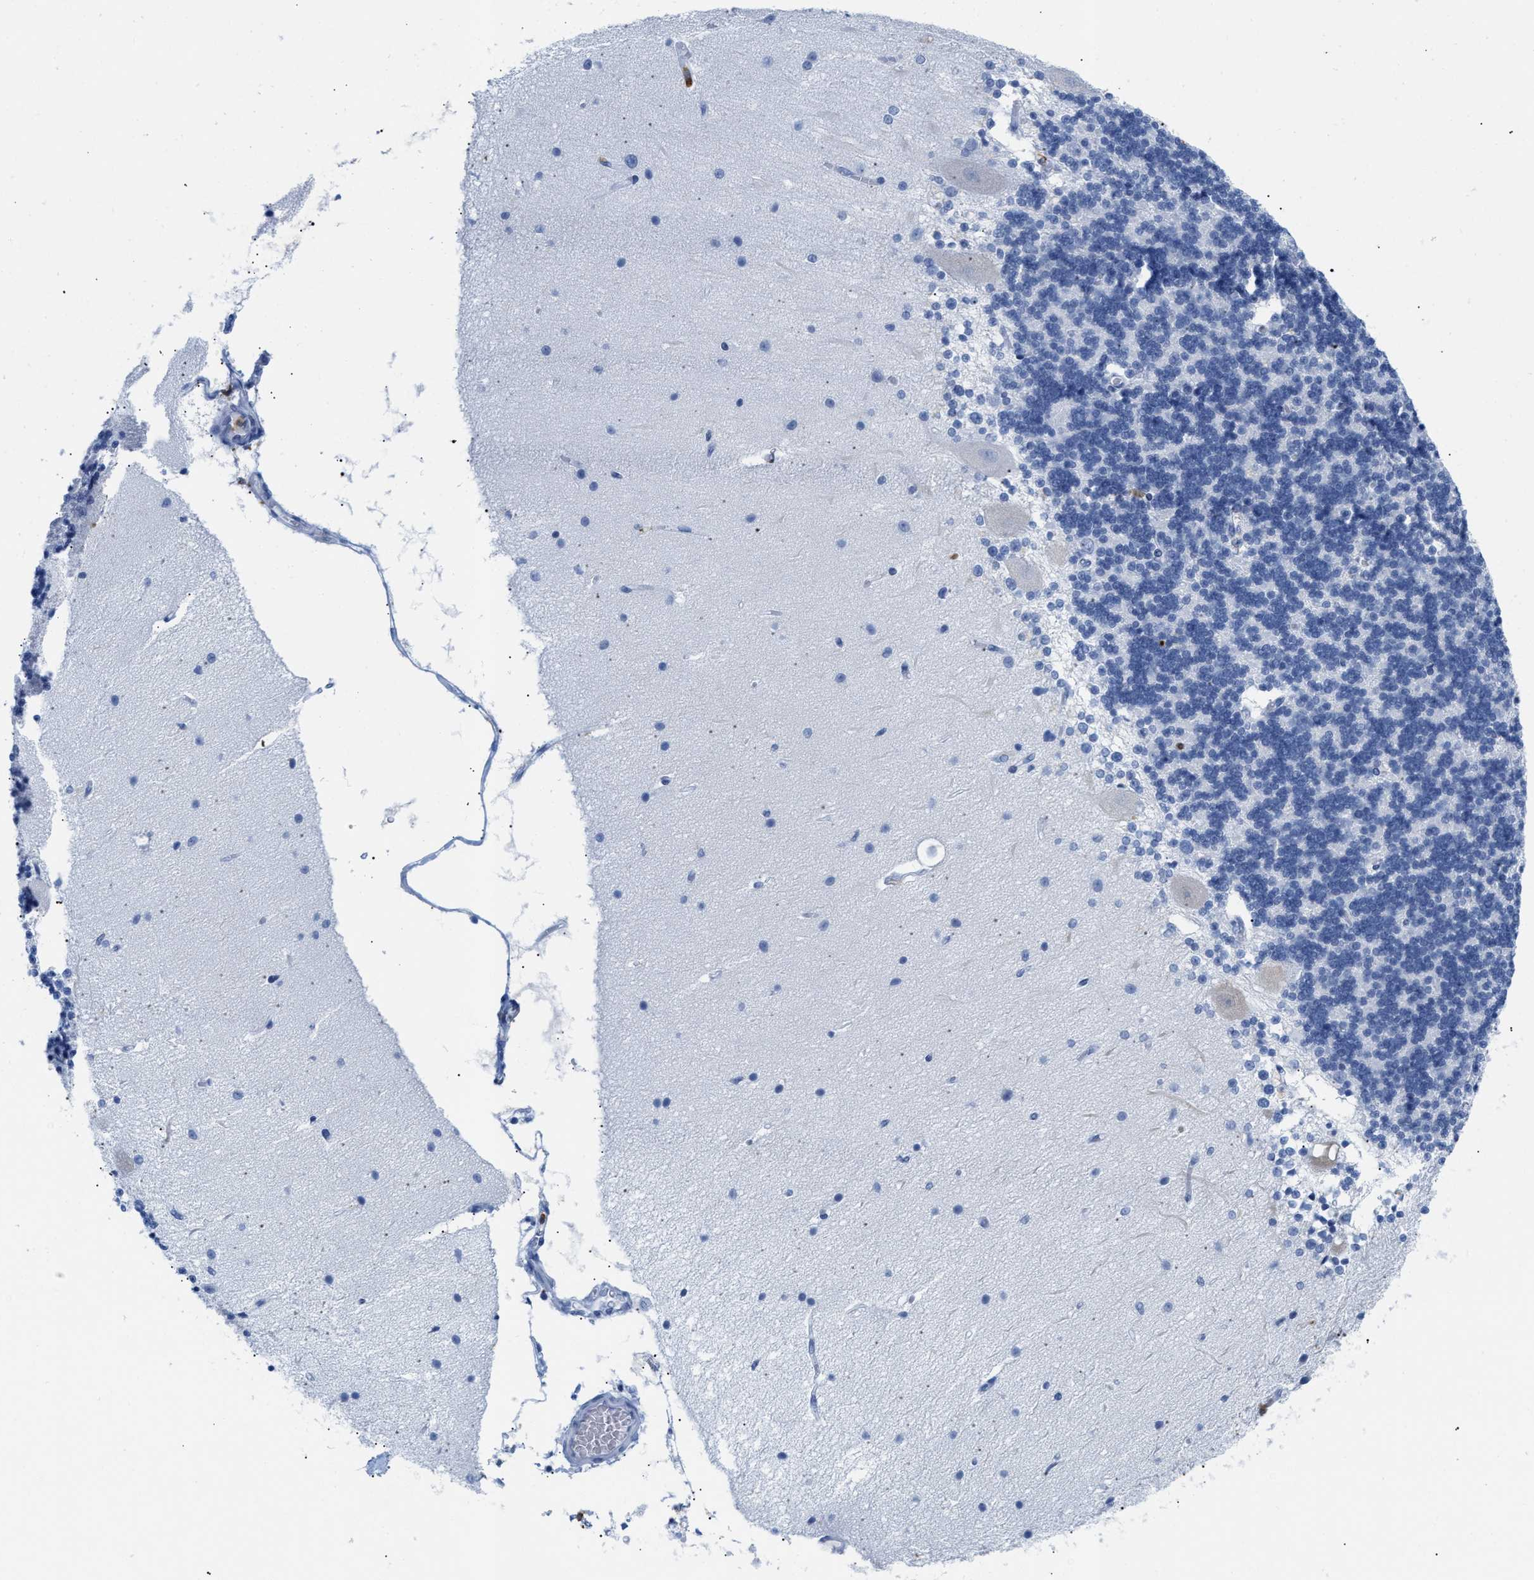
{"staining": {"intensity": "negative", "quantity": "none", "location": "none"}, "tissue": "cerebellum", "cell_type": "Cells in granular layer", "image_type": "normal", "snomed": [{"axis": "morphology", "description": "Normal tissue, NOS"}, {"axis": "topography", "description": "Cerebellum"}], "caption": "DAB immunohistochemical staining of benign human cerebellum displays no significant staining in cells in granular layer.", "gene": "LCP1", "patient": {"sex": "female", "age": 54}}